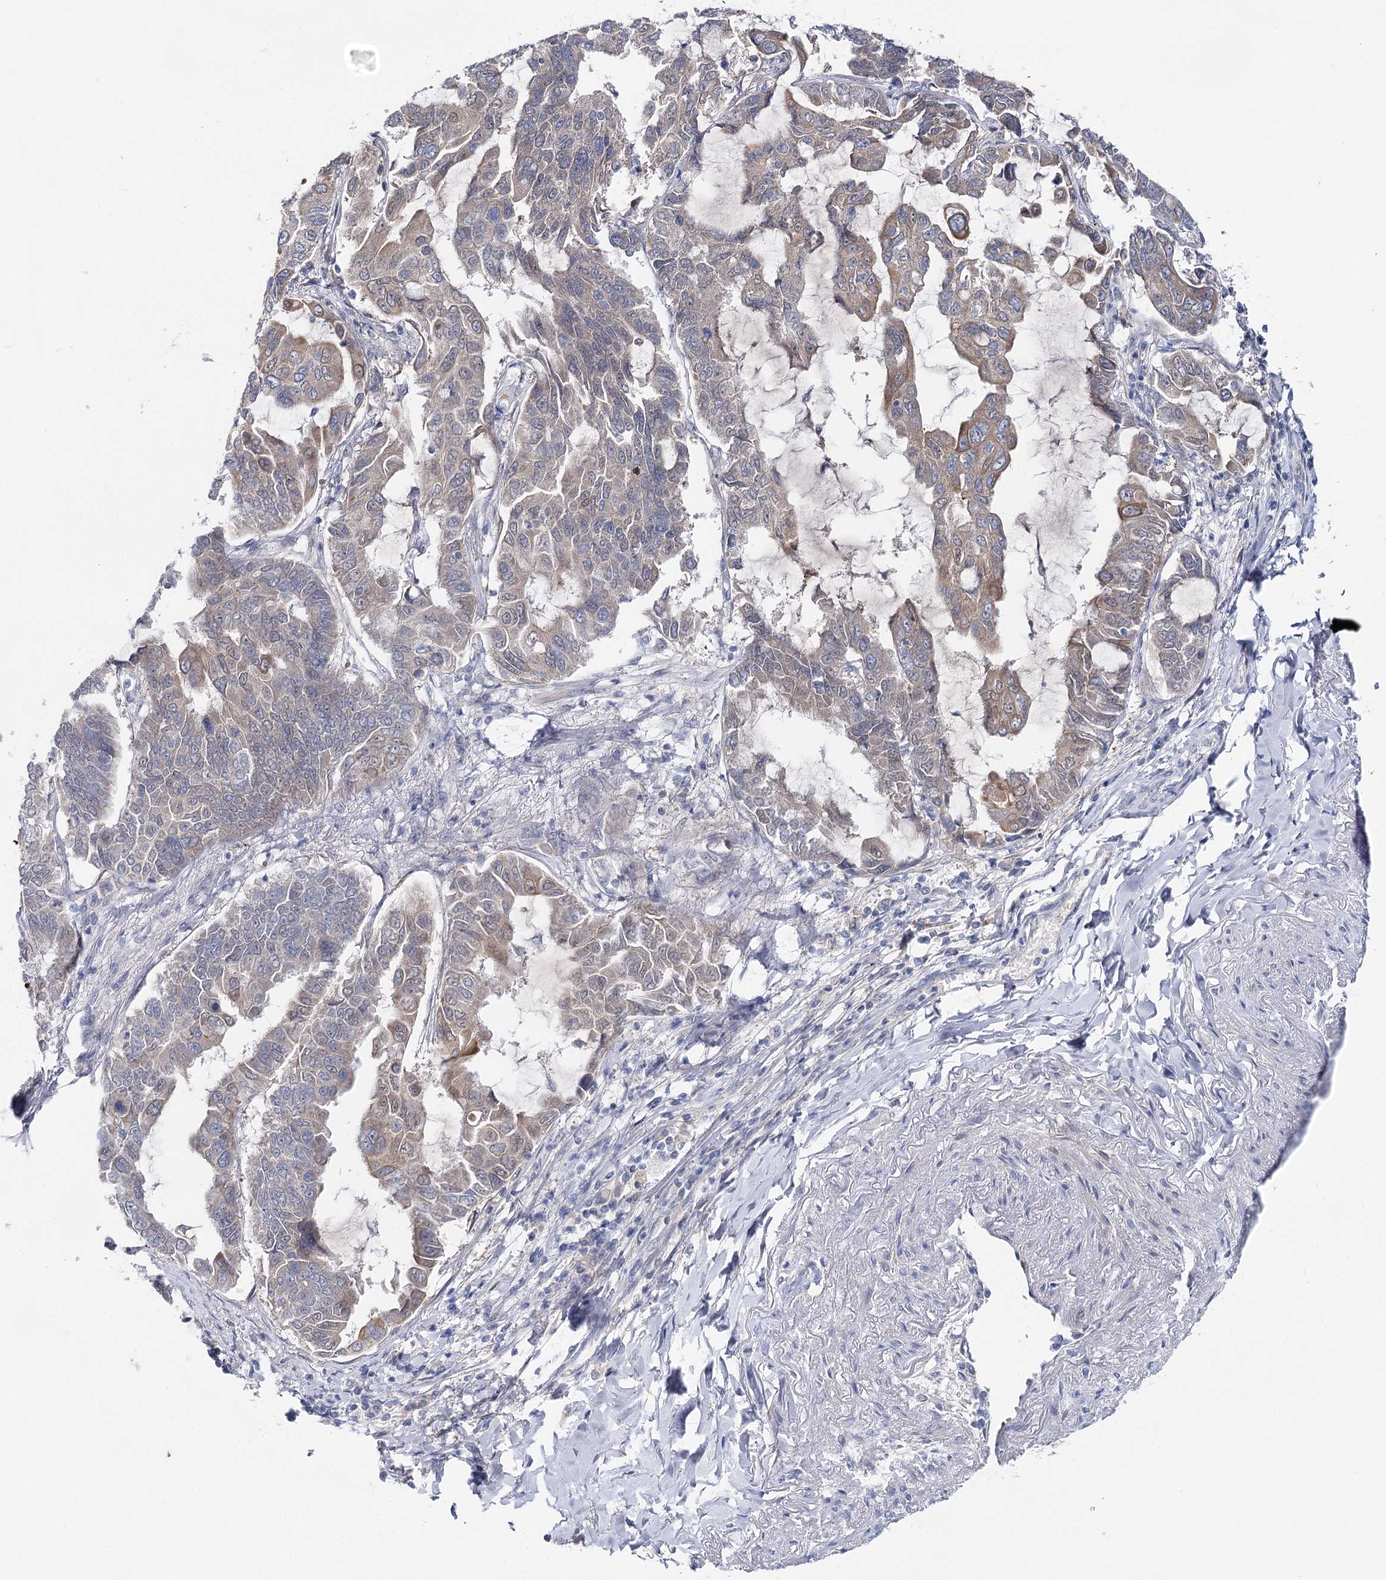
{"staining": {"intensity": "weak", "quantity": "25%-75%", "location": "cytoplasmic/membranous"}, "tissue": "lung cancer", "cell_type": "Tumor cells", "image_type": "cancer", "snomed": [{"axis": "morphology", "description": "Adenocarcinoma, NOS"}, {"axis": "topography", "description": "Lung"}], "caption": "A histopathology image showing weak cytoplasmic/membranous expression in about 25%-75% of tumor cells in lung cancer (adenocarcinoma), as visualized by brown immunohistochemical staining.", "gene": "LRRC14B", "patient": {"sex": "male", "age": 64}}